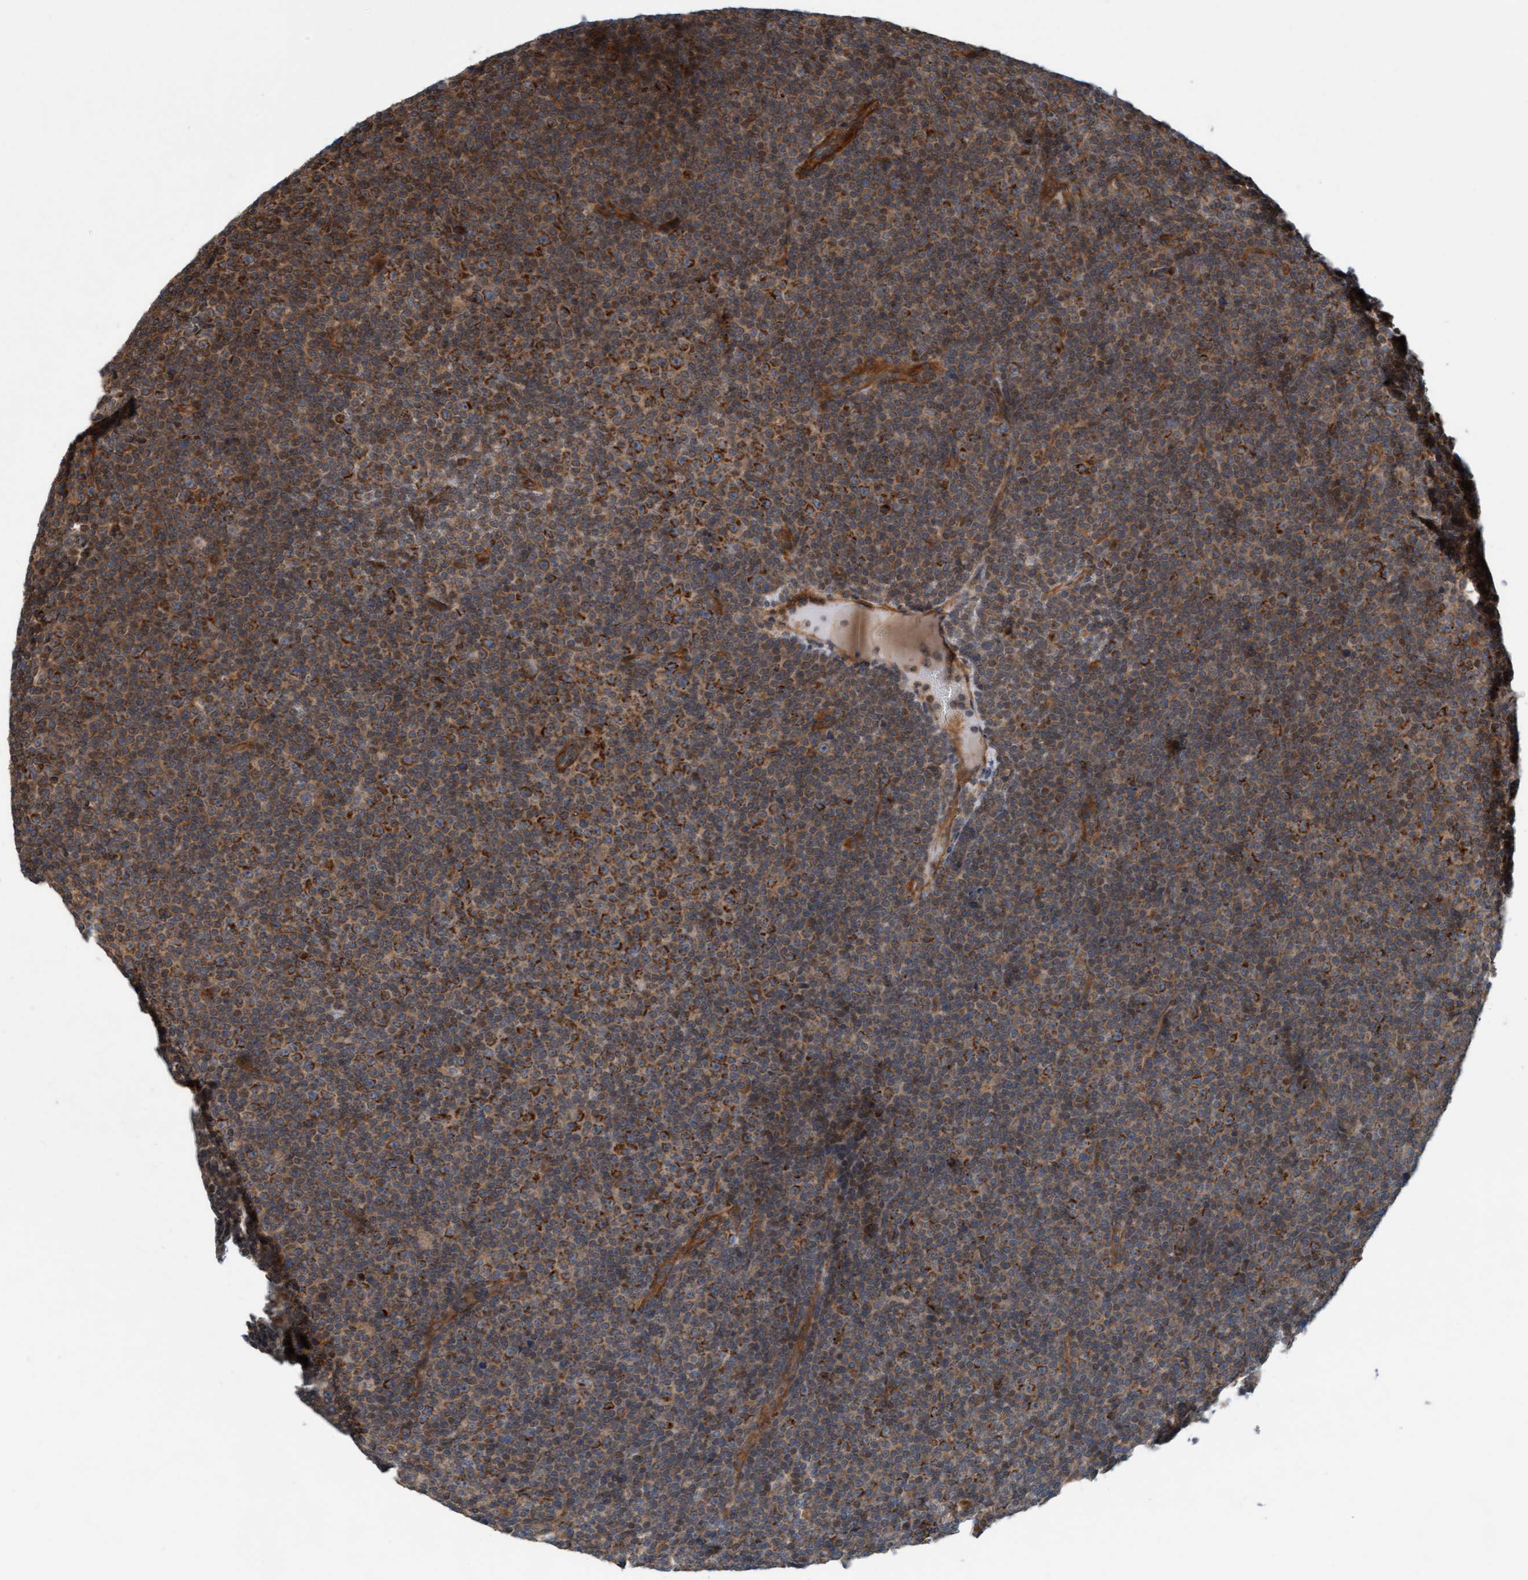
{"staining": {"intensity": "moderate", "quantity": ">75%", "location": "cytoplasmic/membranous"}, "tissue": "lymphoma", "cell_type": "Tumor cells", "image_type": "cancer", "snomed": [{"axis": "morphology", "description": "Malignant lymphoma, non-Hodgkin's type, Low grade"}, {"axis": "topography", "description": "Lymph node"}], "caption": "Immunohistochemistry of human lymphoma shows medium levels of moderate cytoplasmic/membranous positivity in about >75% of tumor cells.", "gene": "ERAL1", "patient": {"sex": "female", "age": 67}}